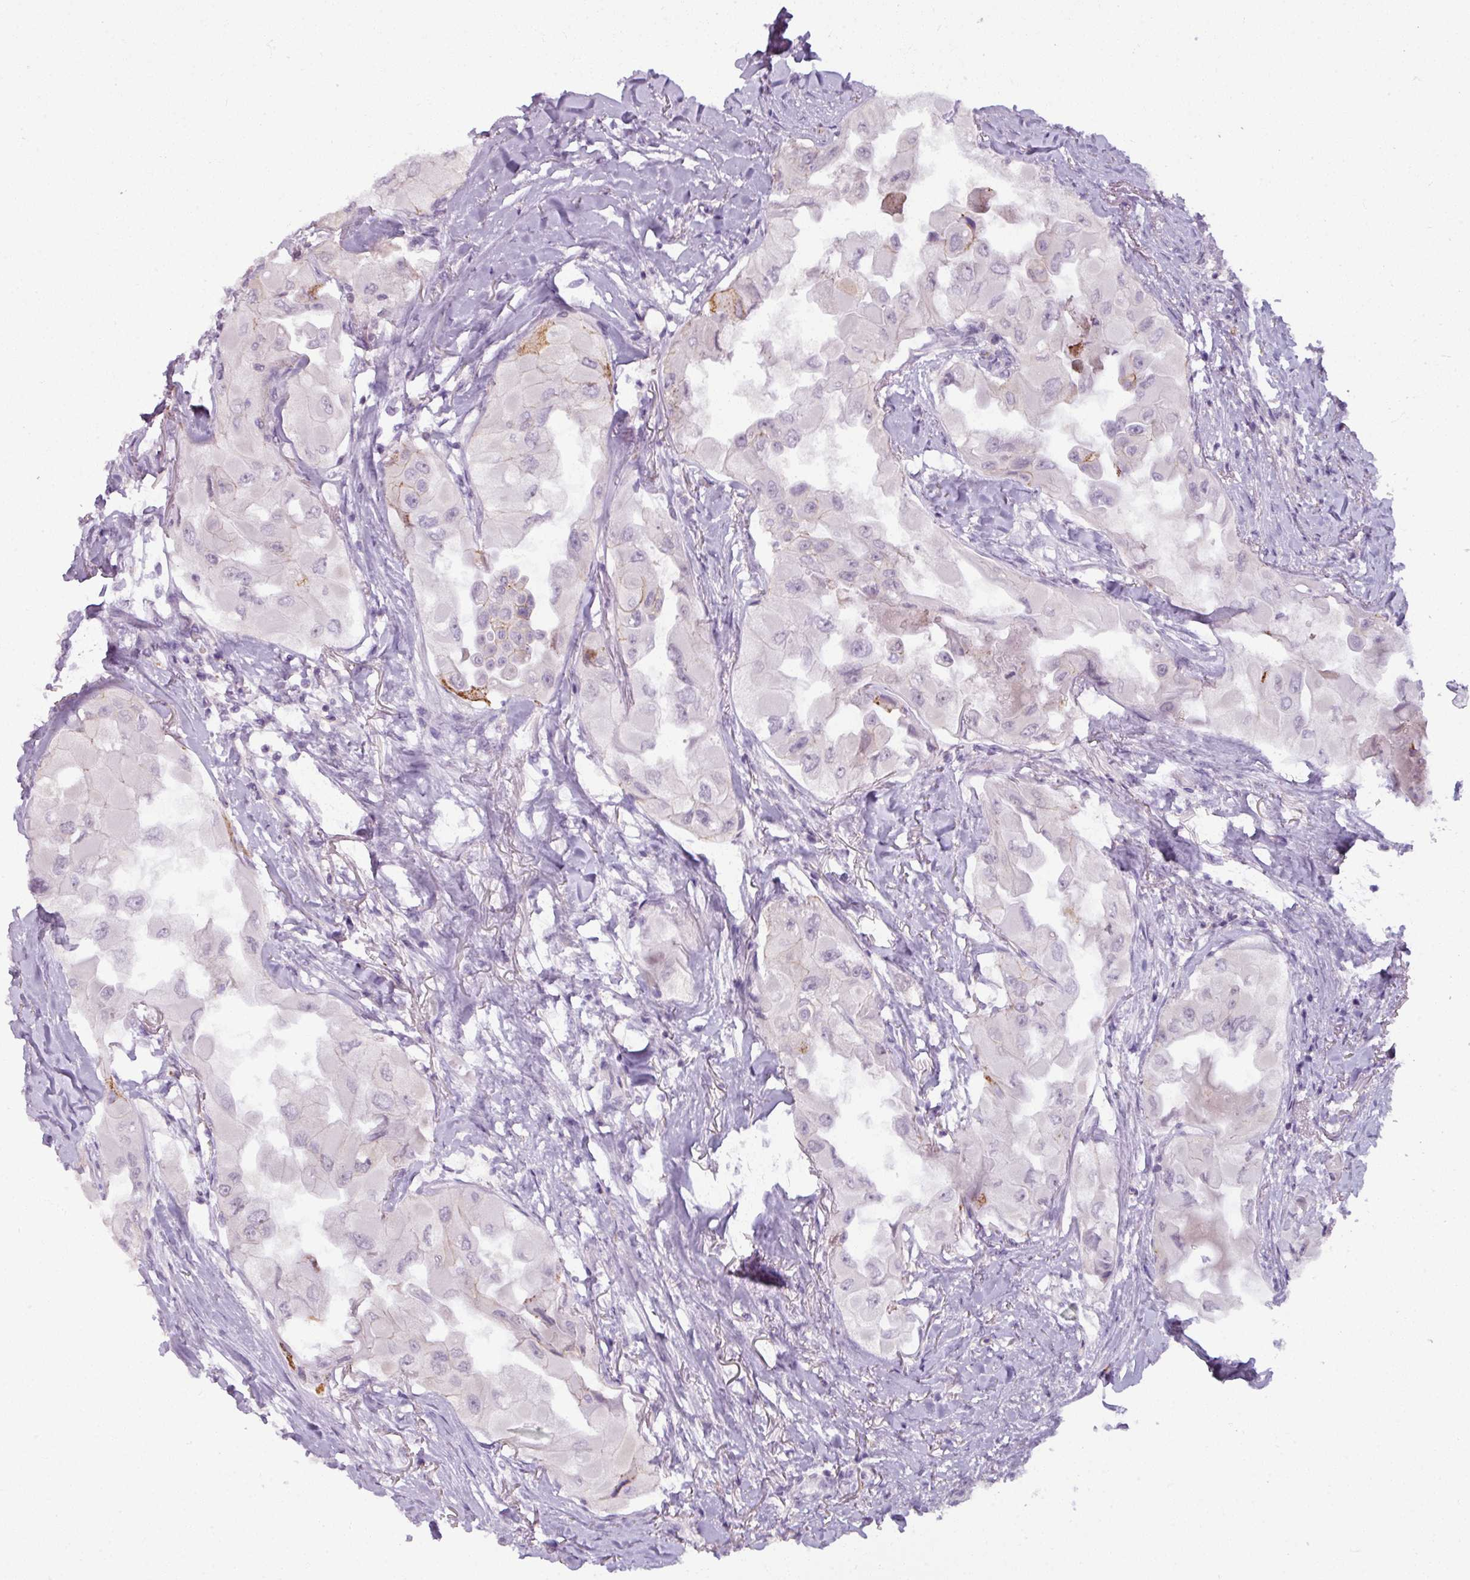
{"staining": {"intensity": "weak", "quantity": "<25%", "location": "cytoplasmic/membranous"}, "tissue": "thyroid cancer", "cell_type": "Tumor cells", "image_type": "cancer", "snomed": [{"axis": "morphology", "description": "Normal tissue, NOS"}, {"axis": "morphology", "description": "Papillary adenocarcinoma, NOS"}, {"axis": "topography", "description": "Thyroid gland"}], "caption": "The photomicrograph displays no staining of tumor cells in thyroid cancer.", "gene": "PNMA6A", "patient": {"sex": "female", "age": 59}}